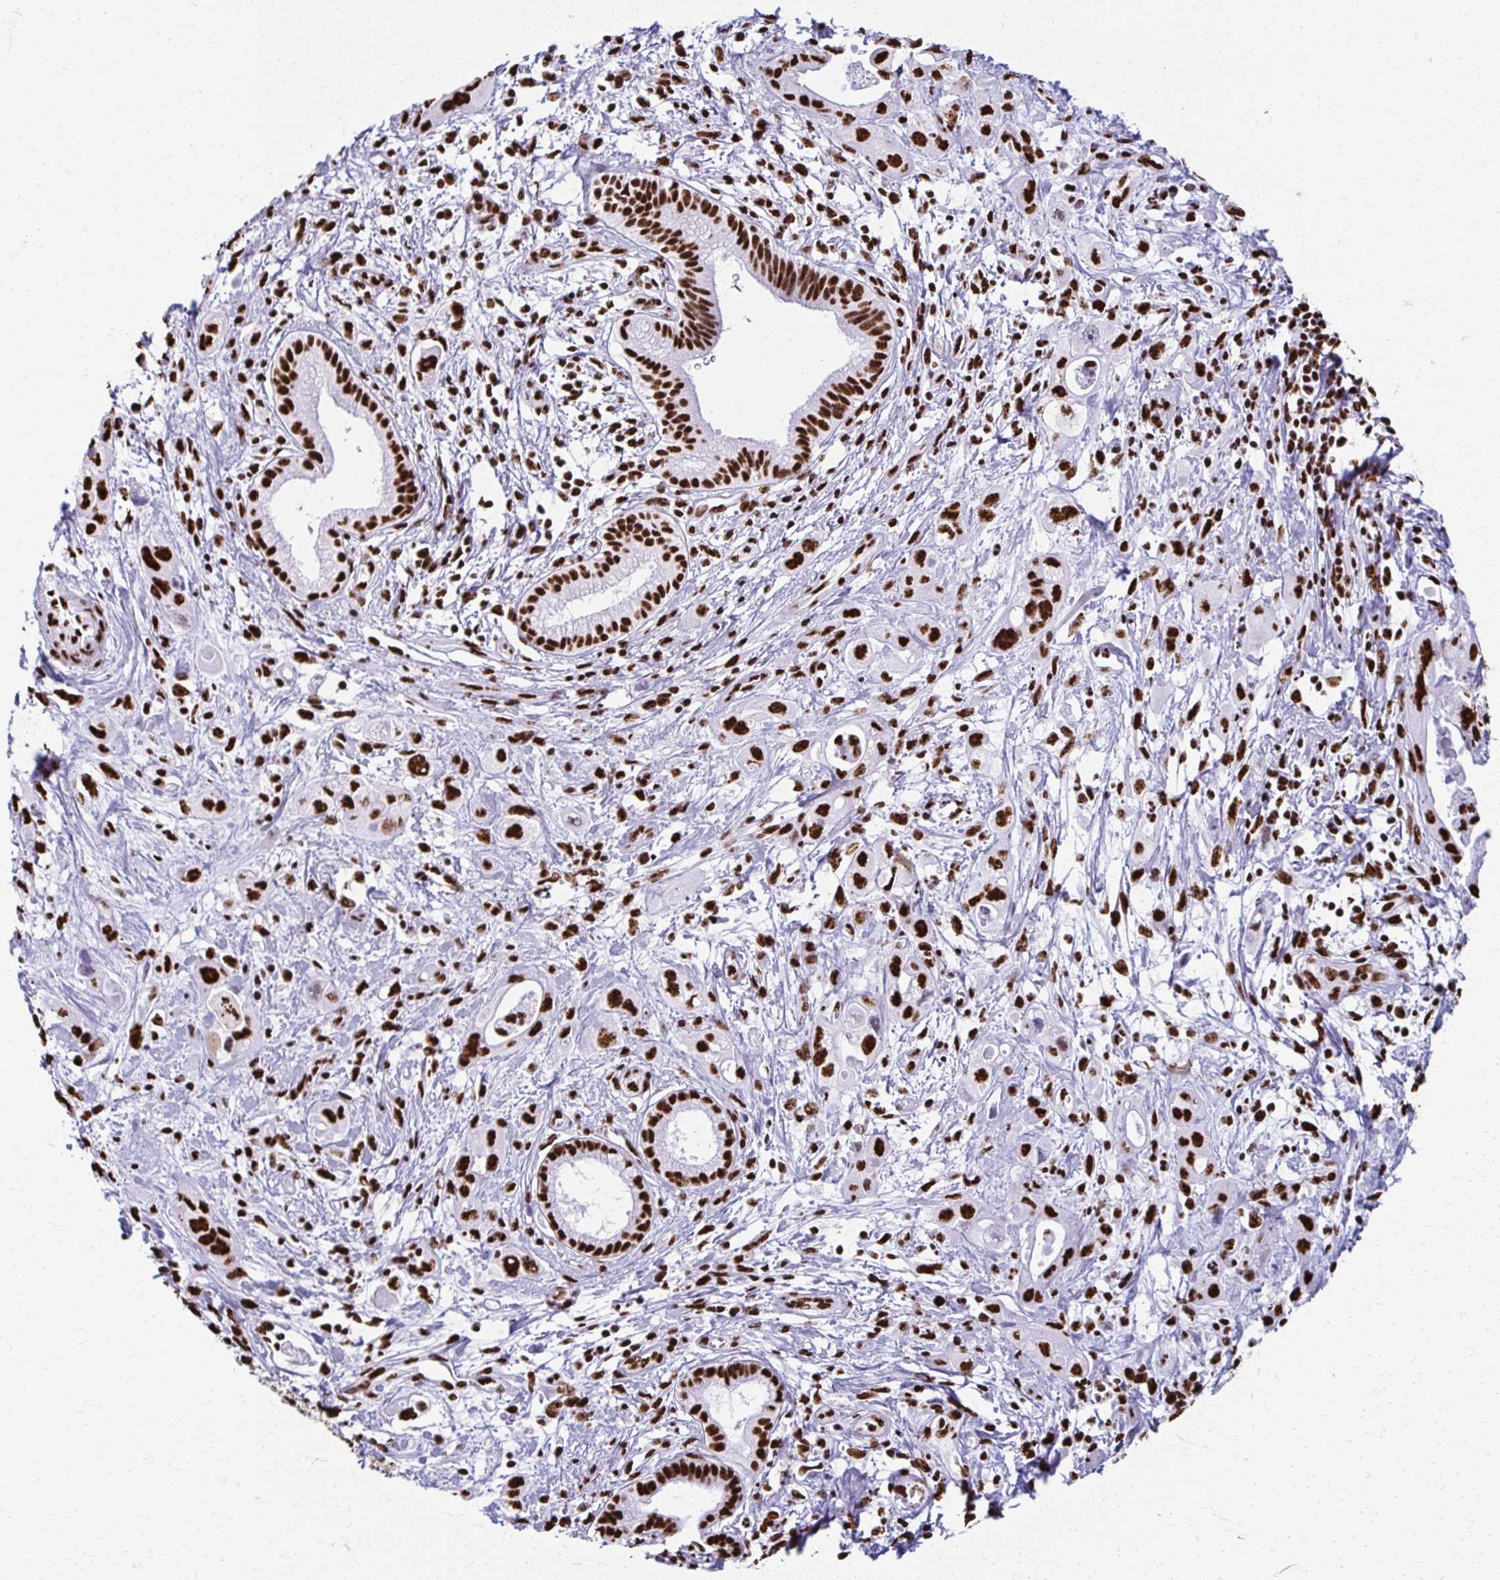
{"staining": {"intensity": "strong", "quantity": ">75%", "location": "nuclear"}, "tissue": "pancreatic cancer", "cell_type": "Tumor cells", "image_type": "cancer", "snomed": [{"axis": "morphology", "description": "Adenocarcinoma, NOS"}, {"axis": "topography", "description": "Pancreas"}], "caption": "A high amount of strong nuclear expression is seen in approximately >75% of tumor cells in pancreatic adenocarcinoma tissue. The protein is shown in brown color, while the nuclei are stained blue.", "gene": "NONO", "patient": {"sex": "female", "age": 66}}